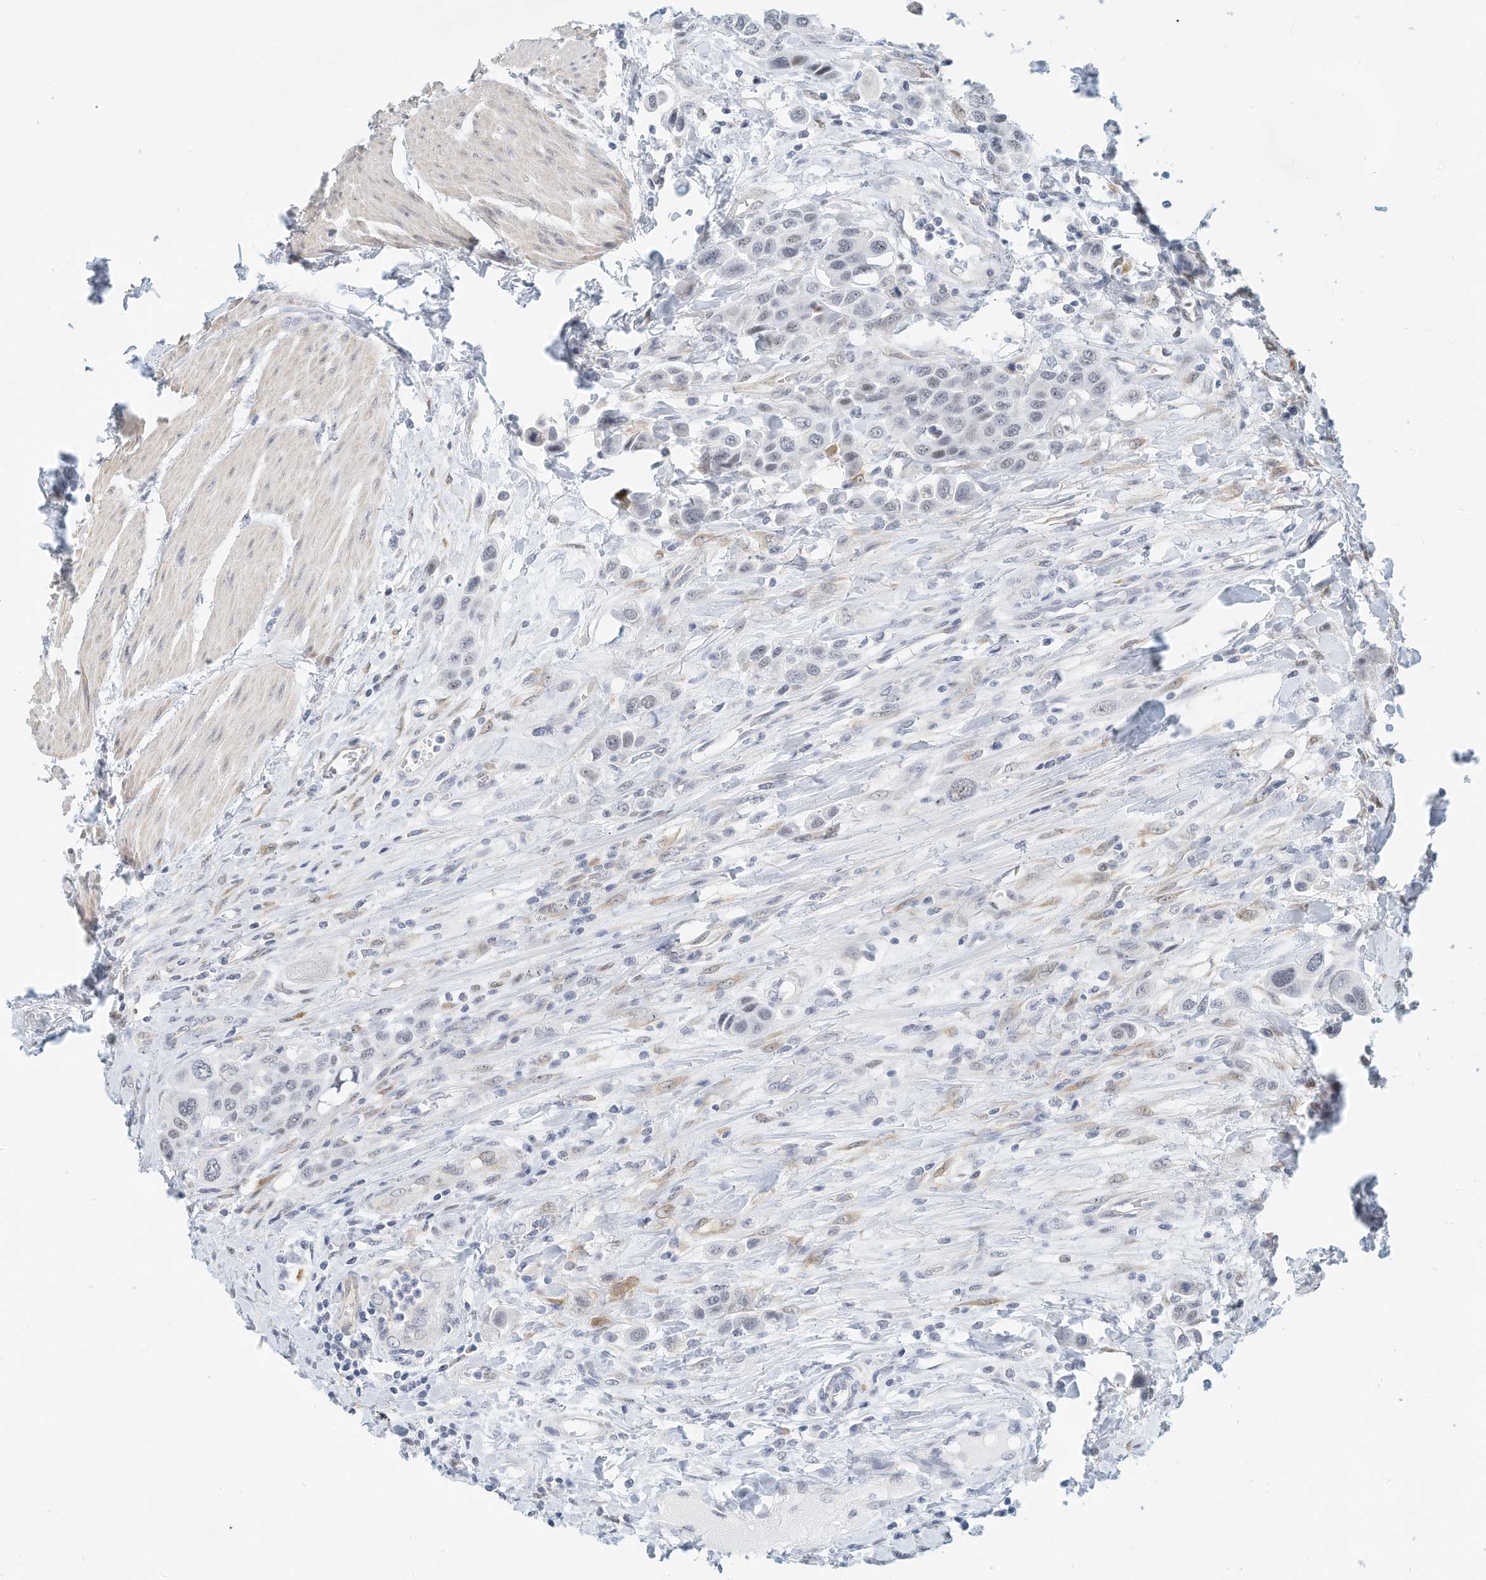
{"staining": {"intensity": "negative", "quantity": "none", "location": "none"}, "tissue": "urothelial cancer", "cell_type": "Tumor cells", "image_type": "cancer", "snomed": [{"axis": "morphology", "description": "Urothelial carcinoma, High grade"}, {"axis": "topography", "description": "Urinary bladder"}], "caption": "Protein analysis of urothelial cancer demonstrates no significant staining in tumor cells. (Immunohistochemistry (ihc), brightfield microscopy, high magnification).", "gene": "ARHGAP28", "patient": {"sex": "male", "age": 50}}